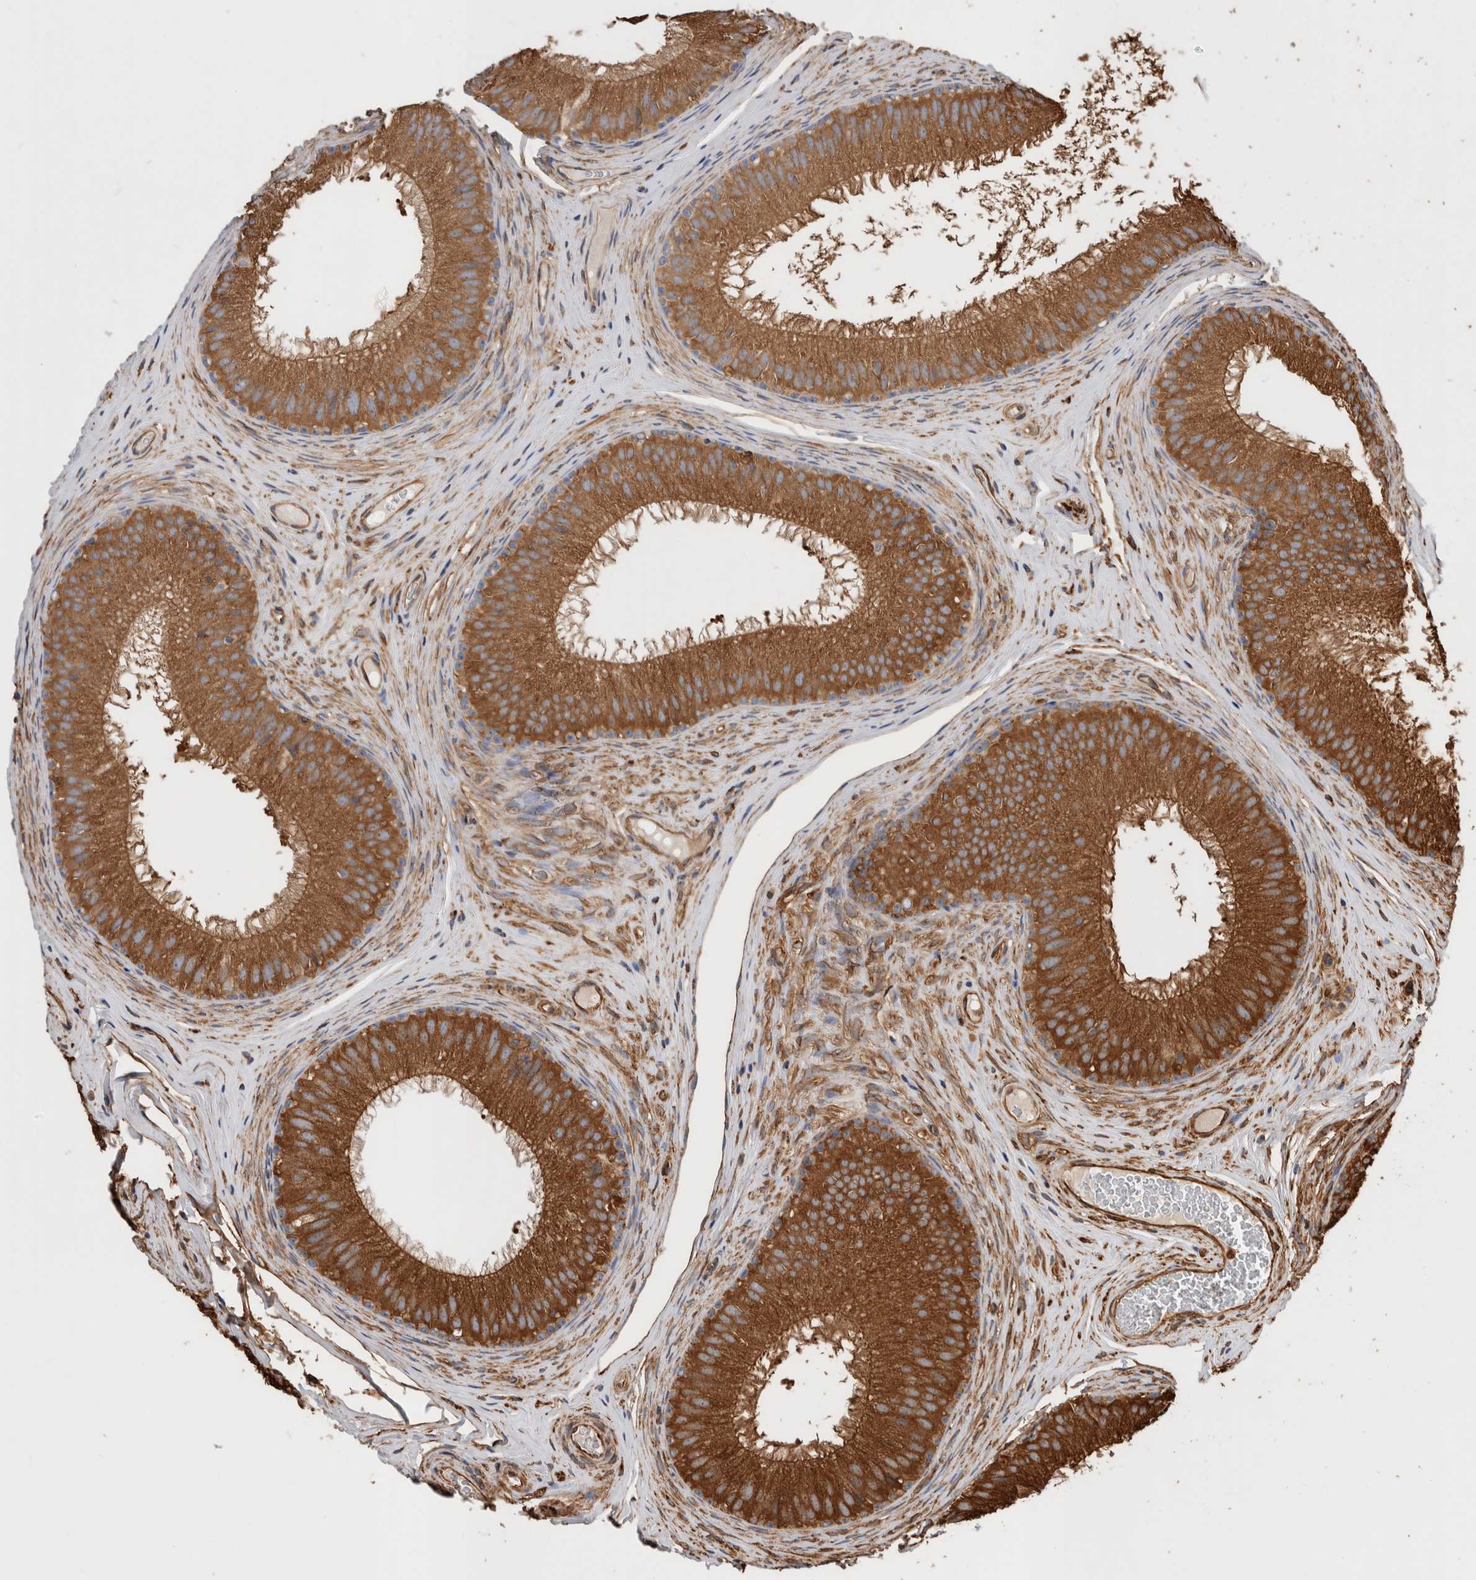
{"staining": {"intensity": "strong", "quantity": ">75%", "location": "cytoplasmic/membranous"}, "tissue": "epididymis", "cell_type": "Glandular cells", "image_type": "normal", "snomed": [{"axis": "morphology", "description": "Normal tissue, NOS"}, {"axis": "topography", "description": "Epididymis"}], "caption": "Glandular cells show high levels of strong cytoplasmic/membranous staining in approximately >75% of cells in unremarkable human epididymis. (brown staining indicates protein expression, while blue staining denotes nuclei).", "gene": "ZNF397", "patient": {"sex": "male", "age": 32}}